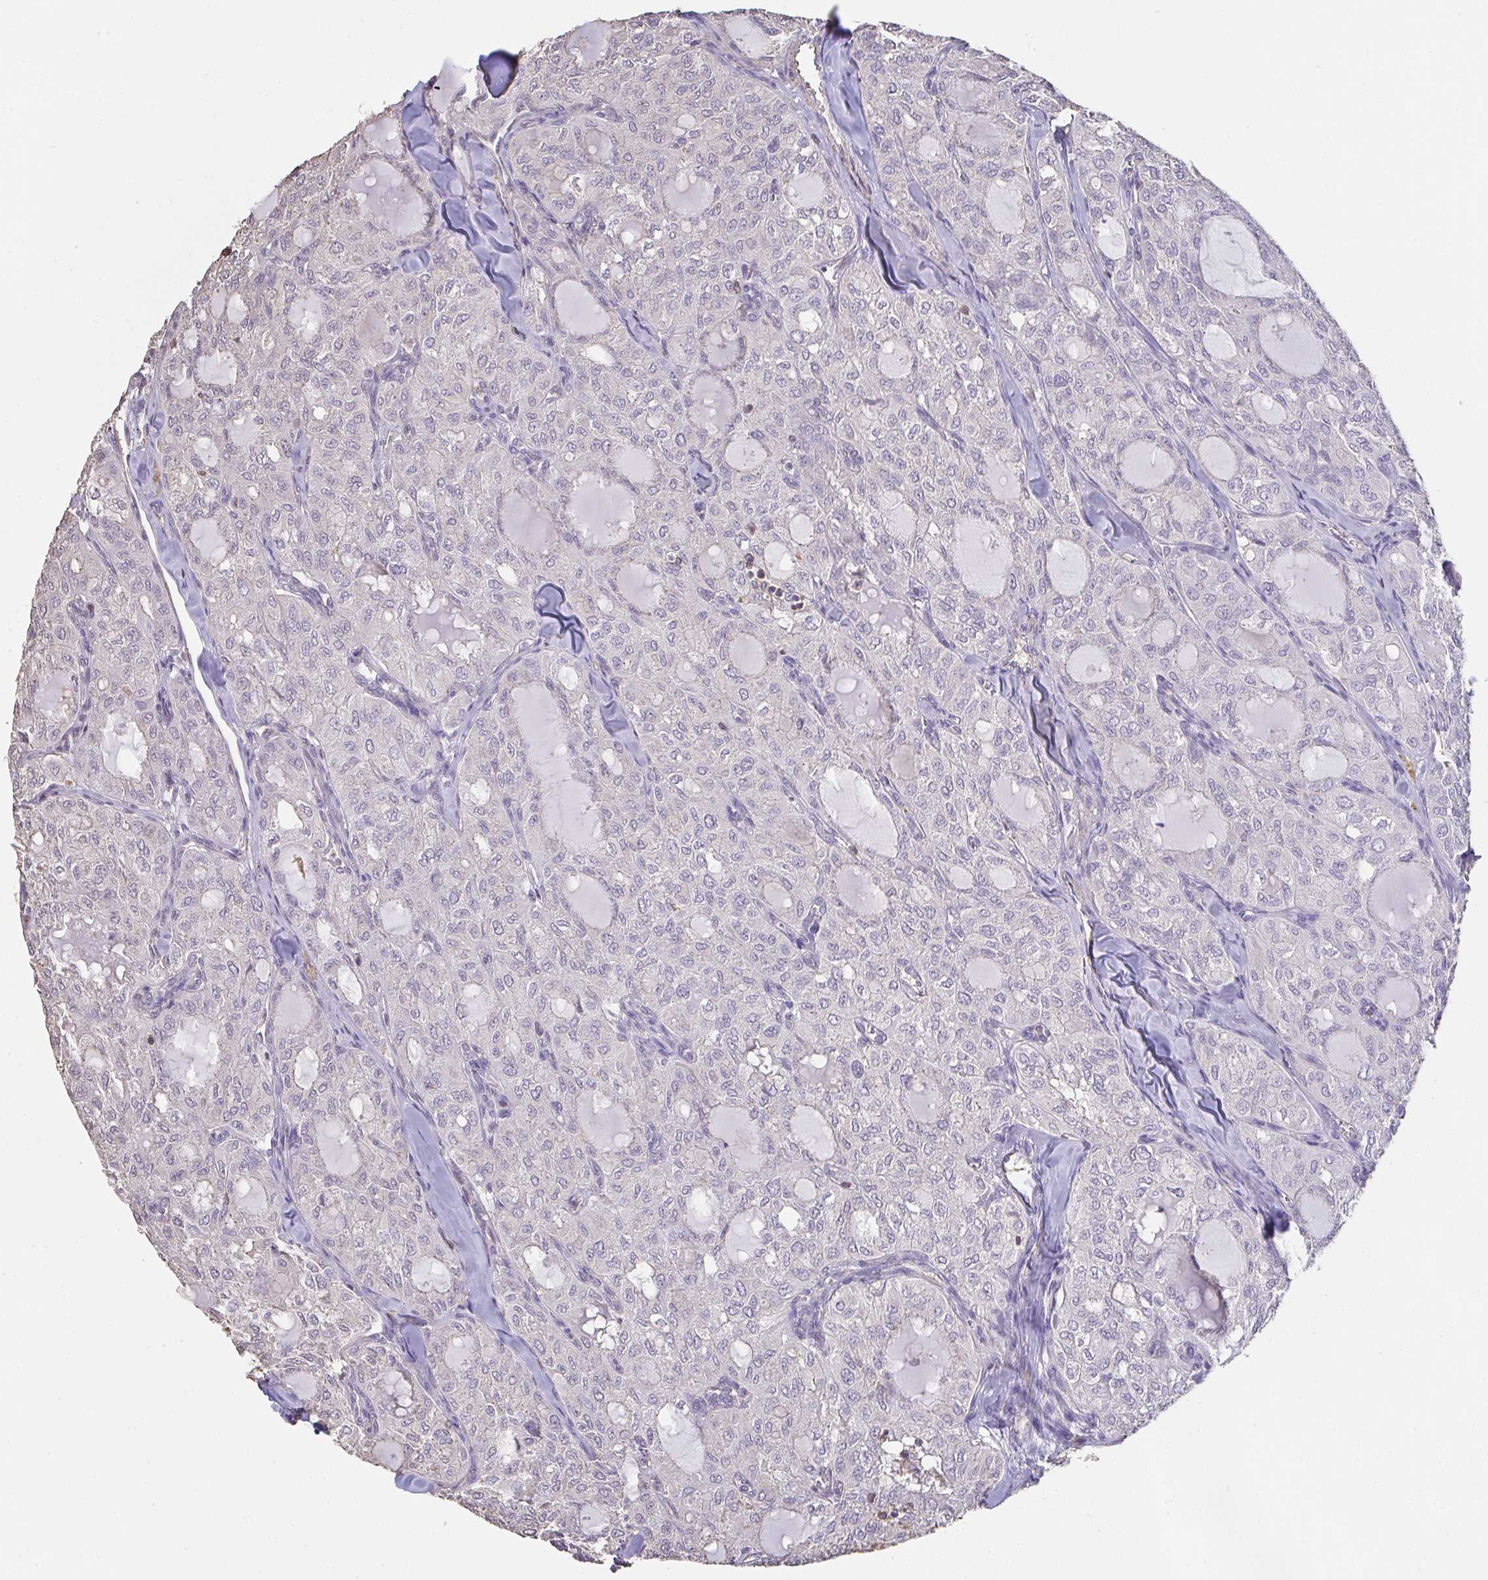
{"staining": {"intensity": "negative", "quantity": "none", "location": "none"}, "tissue": "thyroid cancer", "cell_type": "Tumor cells", "image_type": "cancer", "snomed": [{"axis": "morphology", "description": "Follicular adenoma carcinoma, NOS"}, {"axis": "topography", "description": "Thyroid gland"}], "caption": "The histopathology image reveals no significant staining in tumor cells of thyroid follicular adenoma carcinoma.", "gene": "IL23R", "patient": {"sex": "male", "age": 75}}